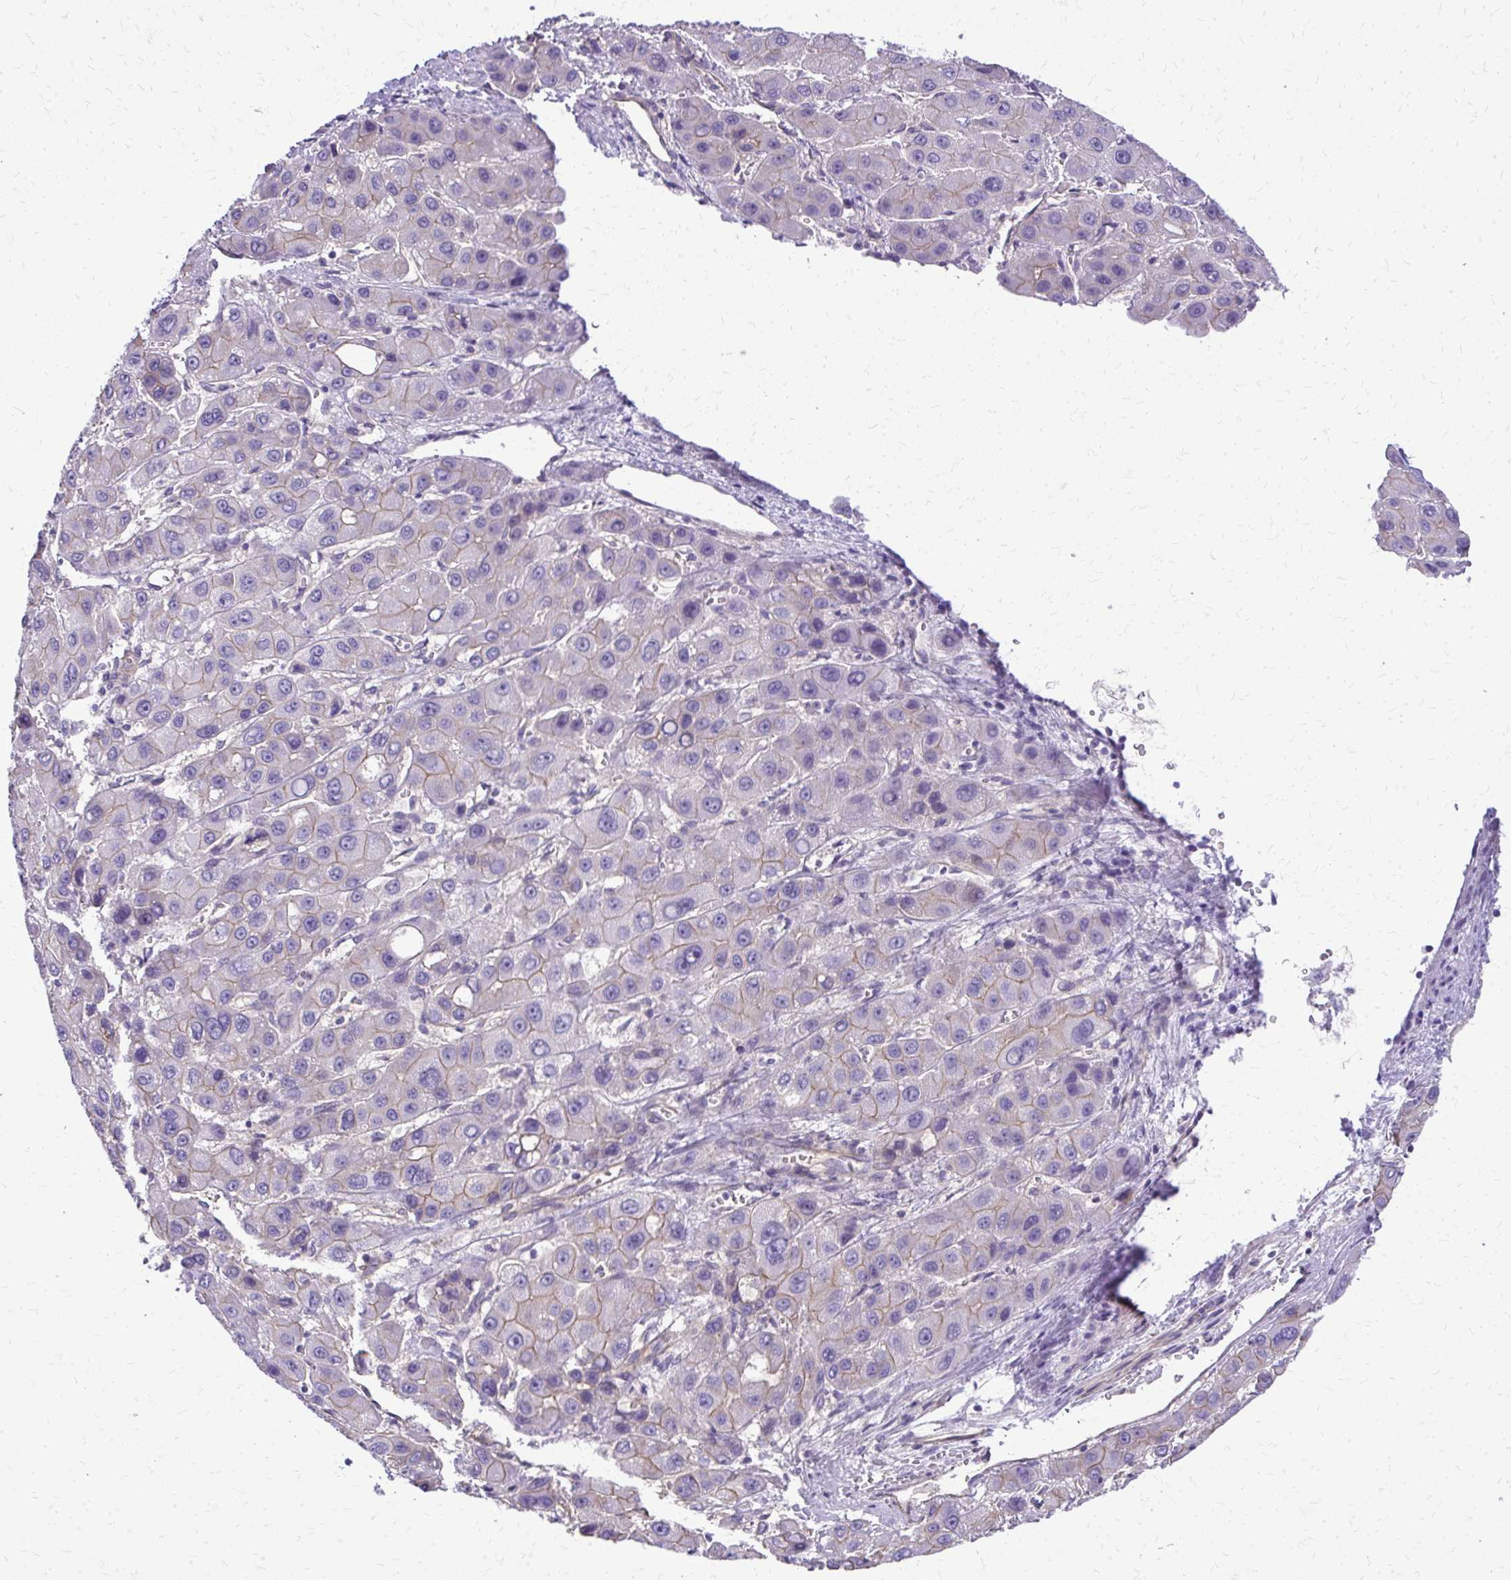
{"staining": {"intensity": "weak", "quantity": "25%-75%", "location": "cytoplasmic/membranous"}, "tissue": "liver cancer", "cell_type": "Tumor cells", "image_type": "cancer", "snomed": [{"axis": "morphology", "description": "Carcinoma, Hepatocellular, NOS"}, {"axis": "topography", "description": "Liver"}], "caption": "Protein expression by immunohistochemistry displays weak cytoplasmic/membranous positivity in about 25%-75% of tumor cells in hepatocellular carcinoma (liver). The staining was performed using DAB (3,3'-diaminobenzidine), with brown indicating positive protein expression. Nuclei are stained blue with hematoxylin.", "gene": "RUNDC3B", "patient": {"sex": "male", "age": 55}}